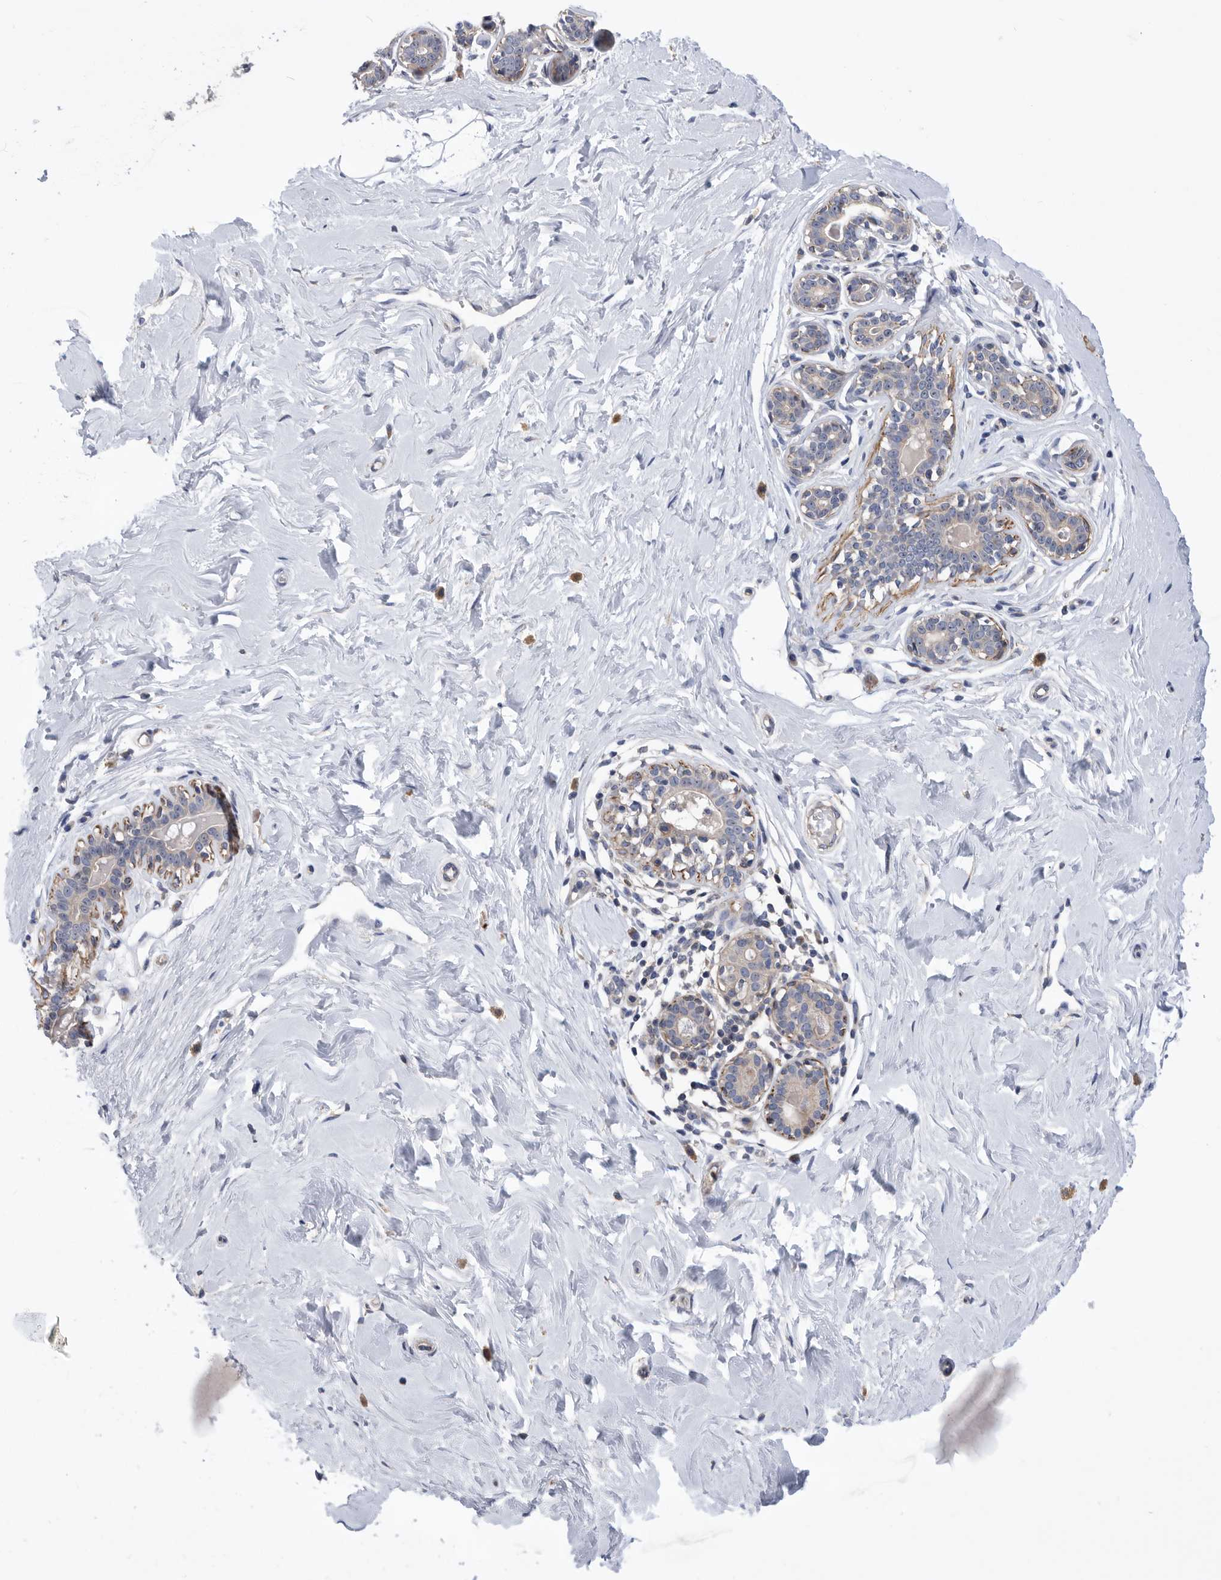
{"staining": {"intensity": "negative", "quantity": "none", "location": "none"}, "tissue": "breast", "cell_type": "Adipocytes", "image_type": "normal", "snomed": [{"axis": "morphology", "description": "Normal tissue, NOS"}, {"axis": "morphology", "description": "Adenoma, NOS"}, {"axis": "topography", "description": "Breast"}], "caption": "Photomicrograph shows no protein staining in adipocytes of benign breast.", "gene": "BAIAP3", "patient": {"sex": "female", "age": 23}}